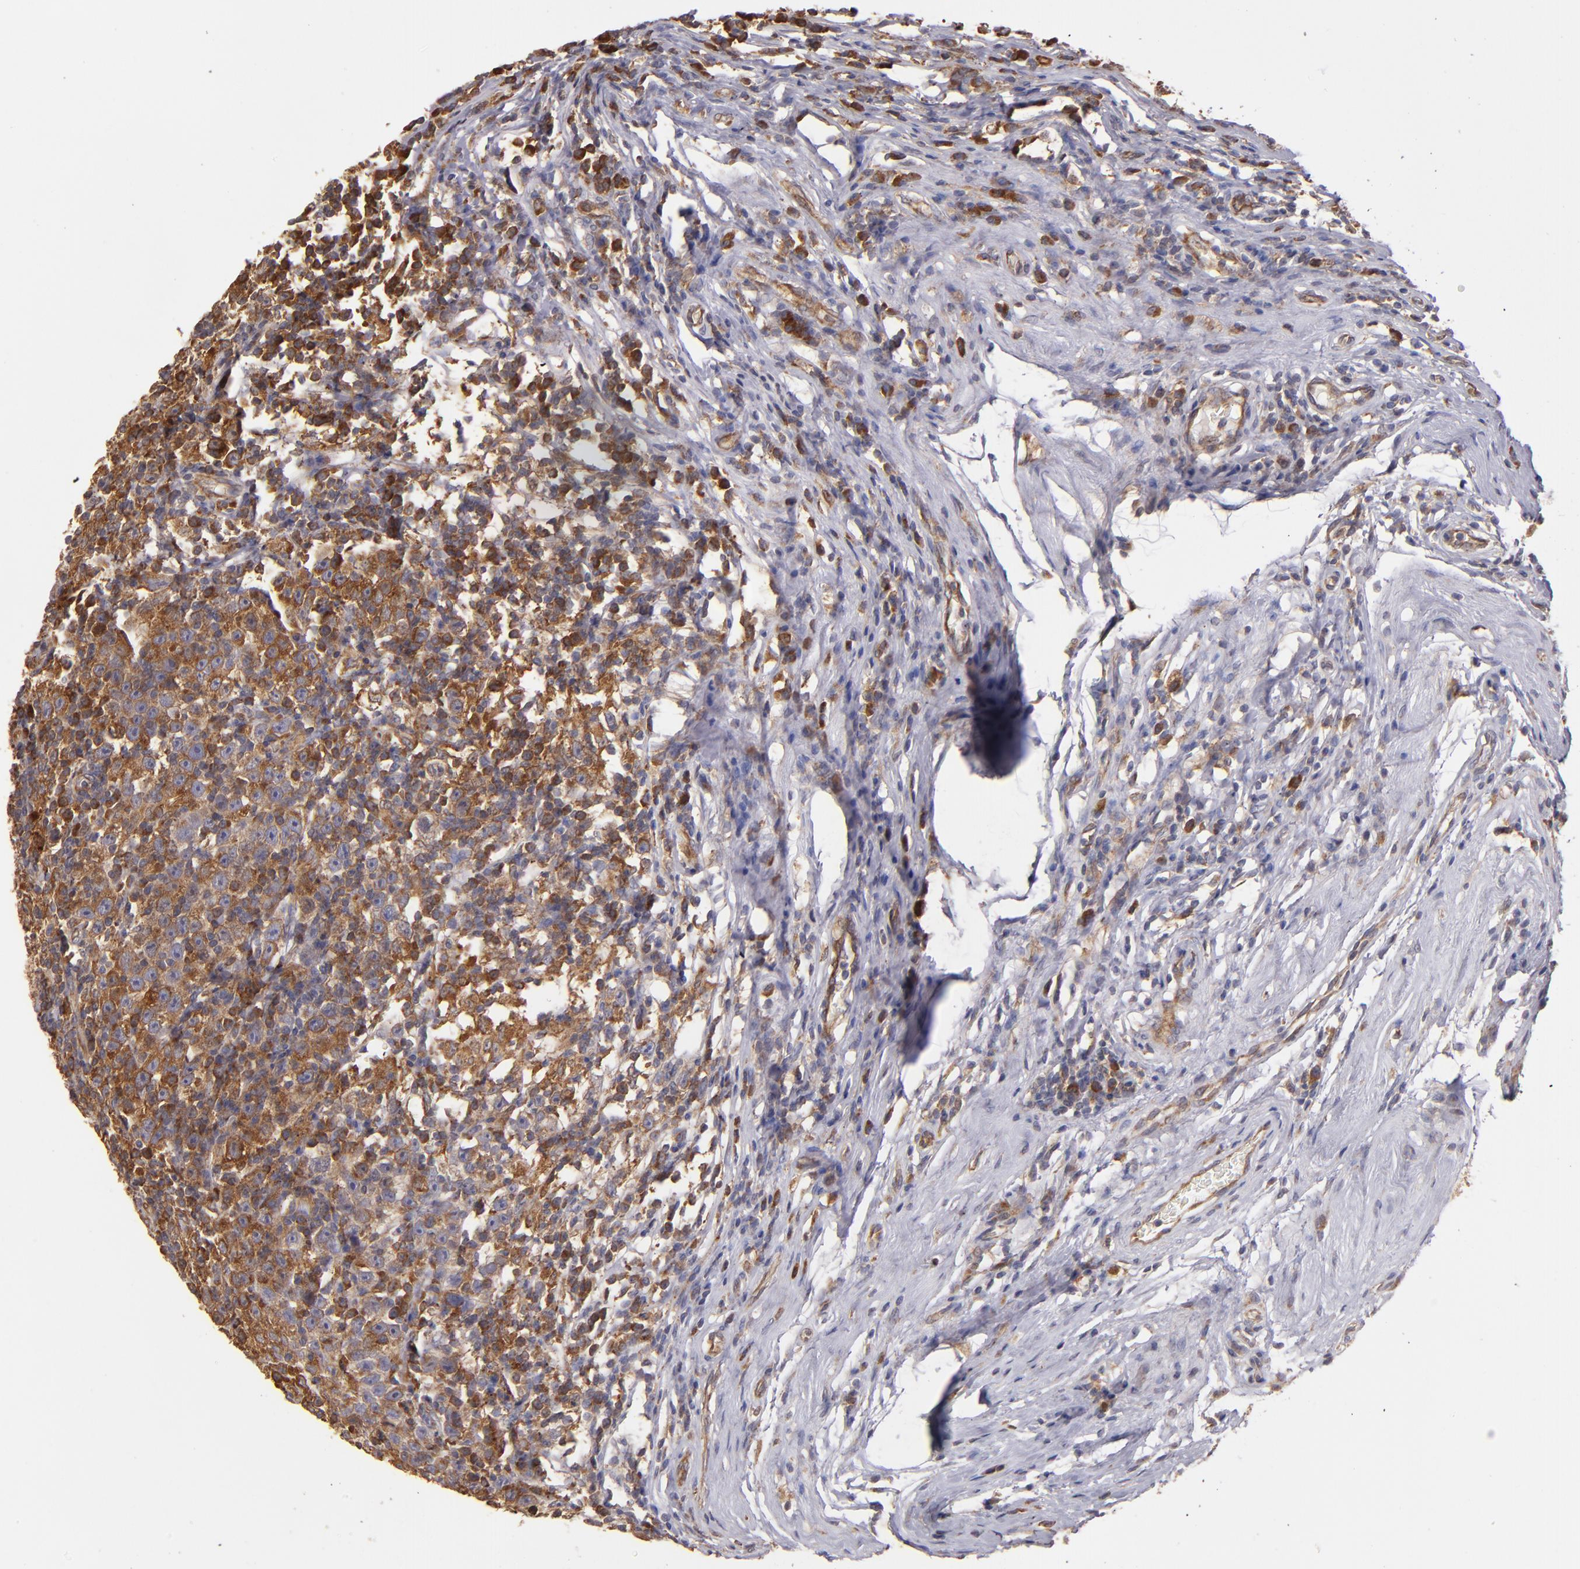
{"staining": {"intensity": "strong", "quantity": ">75%", "location": "cytoplasmic/membranous"}, "tissue": "testis cancer", "cell_type": "Tumor cells", "image_type": "cancer", "snomed": [{"axis": "morphology", "description": "Seminoma, NOS"}, {"axis": "topography", "description": "Testis"}], "caption": "IHC of human testis seminoma displays high levels of strong cytoplasmic/membranous expression in approximately >75% of tumor cells.", "gene": "IFIH1", "patient": {"sex": "male", "age": 43}}